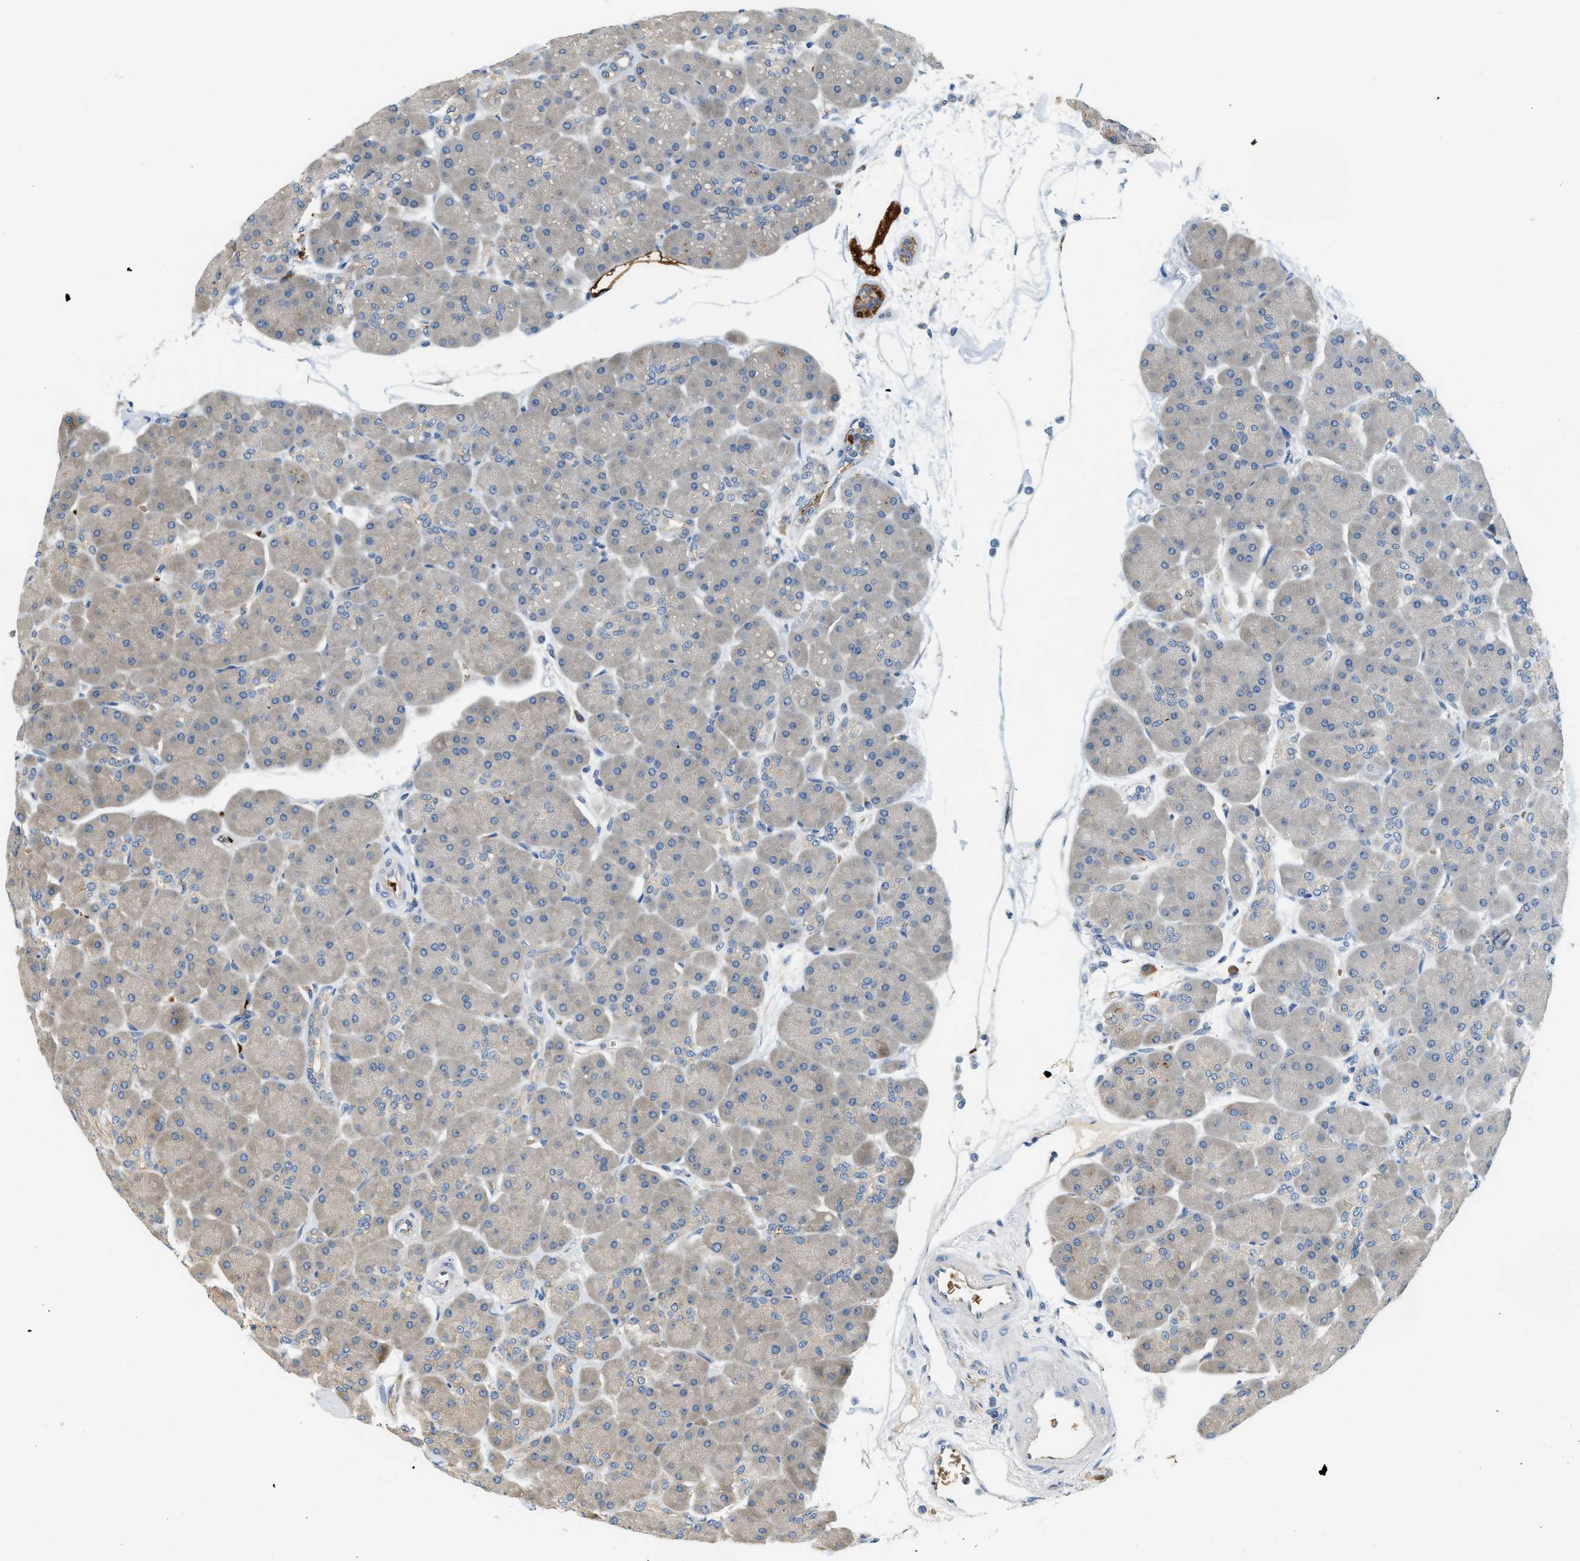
{"staining": {"intensity": "moderate", "quantity": "<25%", "location": "cytoplasmic/membranous"}, "tissue": "pancreas", "cell_type": "Exocrine glandular cells", "image_type": "normal", "snomed": [{"axis": "morphology", "description": "Normal tissue, NOS"}, {"axis": "topography", "description": "Pancreas"}], "caption": "High-power microscopy captured an immunohistochemistry image of unremarkable pancreas, revealing moderate cytoplasmic/membranous positivity in about <25% of exocrine glandular cells. (DAB IHC with brightfield microscopy, high magnification).", "gene": "CYTH2", "patient": {"sex": "male", "age": 66}}